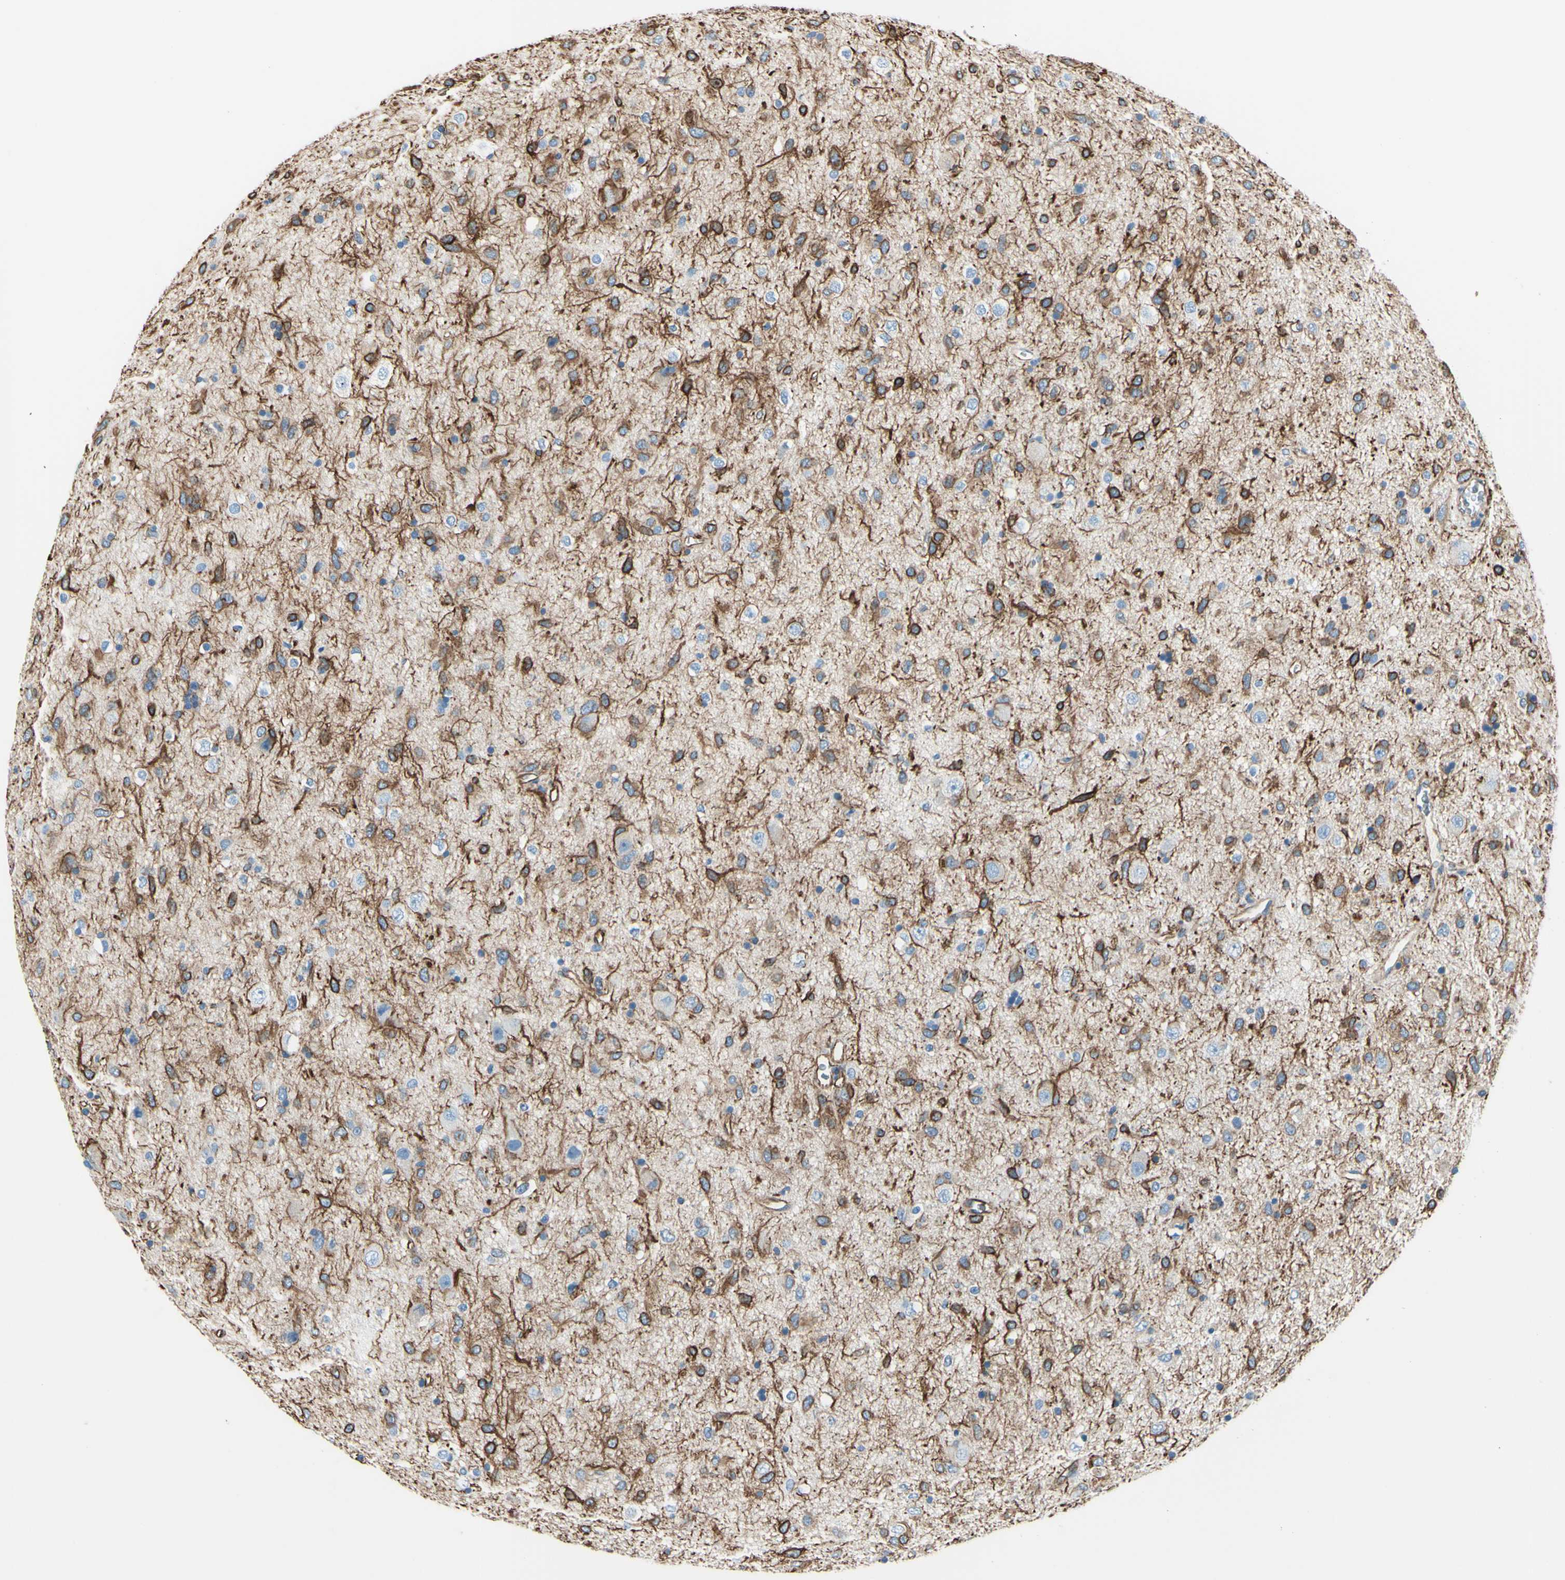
{"staining": {"intensity": "moderate", "quantity": "25%-75%", "location": "cytoplasmic/membranous"}, "tissue": "glioma", "cell_type": "Tumor cells", "image_type": "cancer", "snomed": [{"axis": "morphology", "description": "Glioma, malignant, Low grade"}, {"axis": "topography", "description": "Brain"}], "caption": "Tumor cells reveal medium levels of moderate cytoplasmic/membranous staining in approximately 25%-75% of cells in low-grade glioma (malignant).", "gene": "PTH2R", "patient": {"sex": "male", "age": 77}}